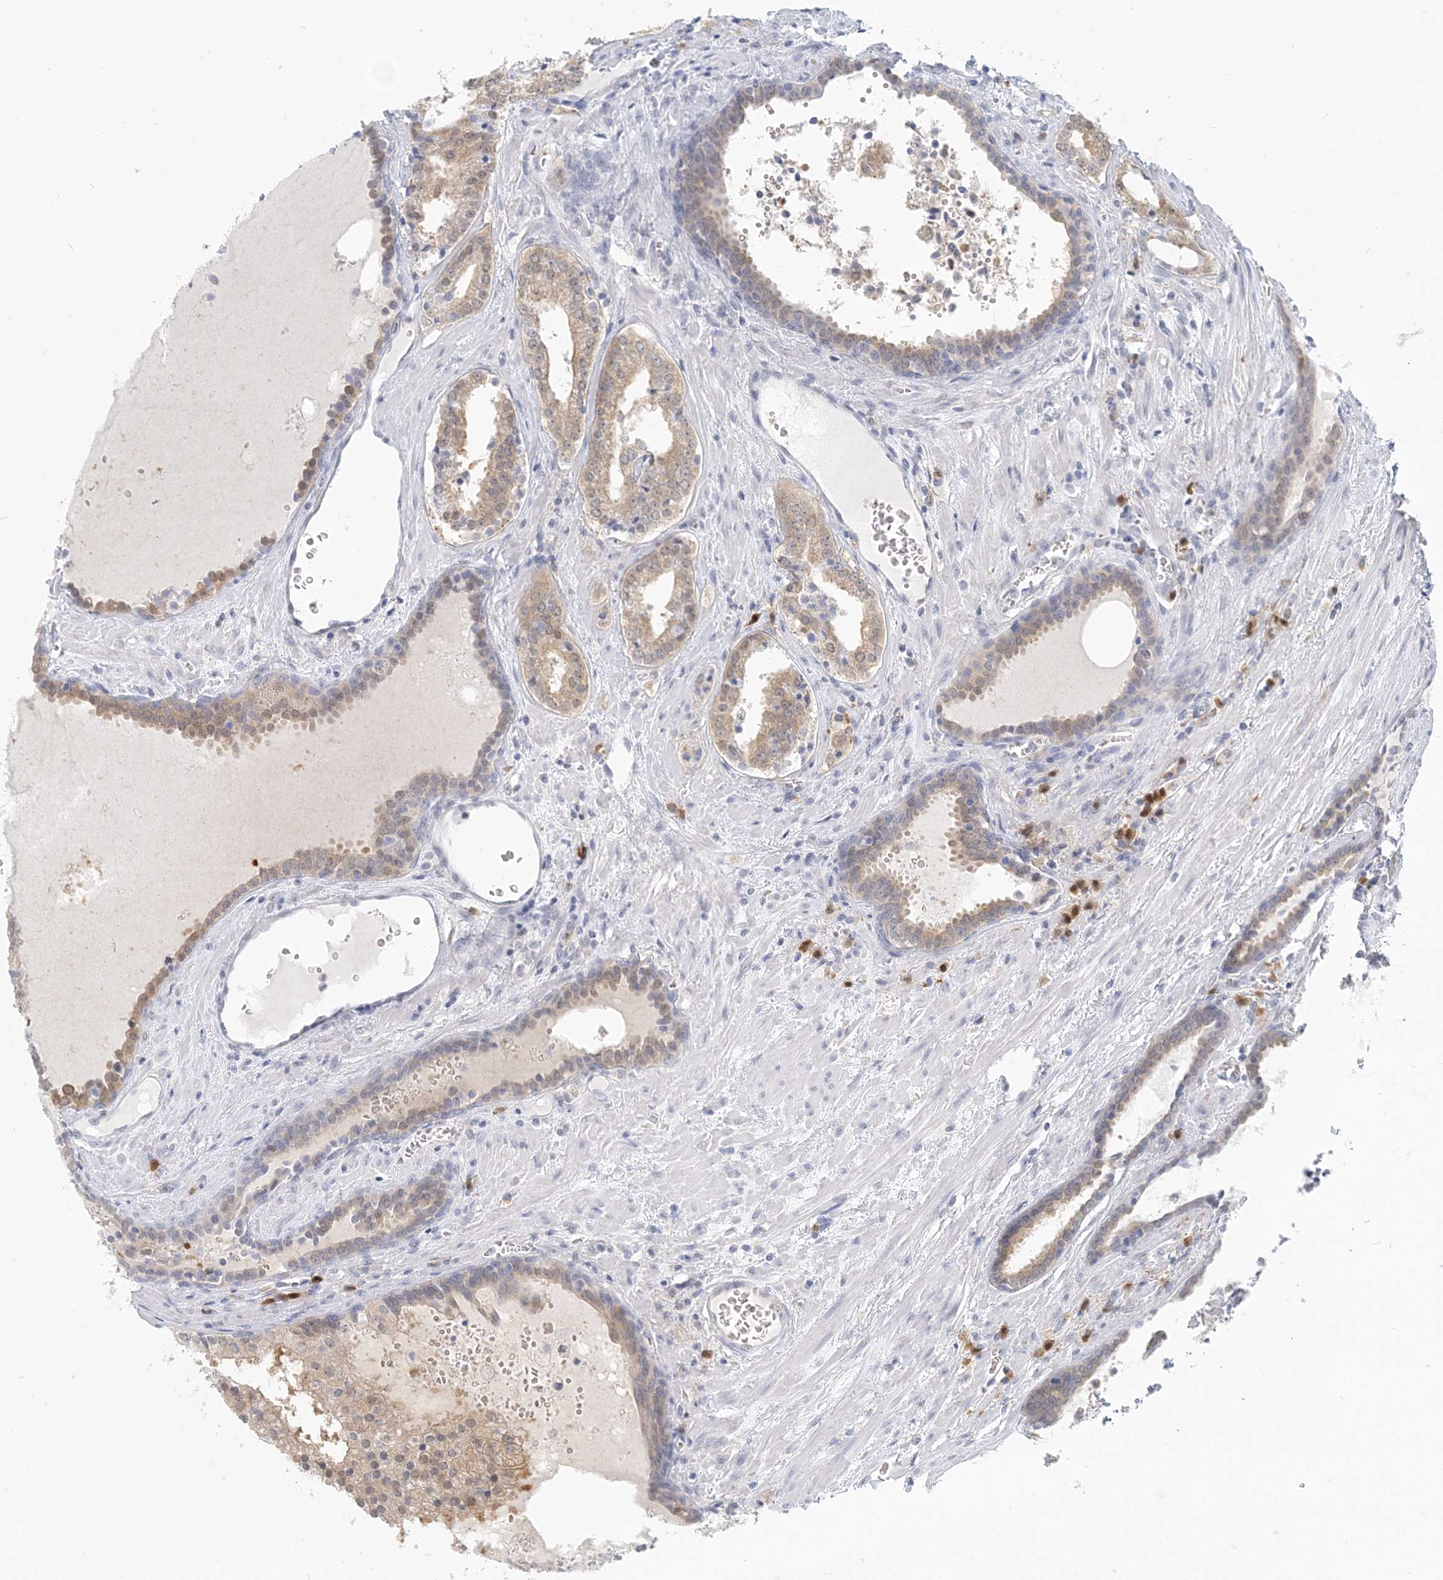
{"staining": {"intensity": "weak", "quantity": "25%-75%", "location": "cytoplasmic/membranous"}, "tissue": "prostate cancer", "cell_type": "Tumor cells", "image_type": "cancer", "snomed": [{"axis": "morphology", "description": "Adenocarcinoma, High grade"}, {"axis": "topography", "description": "Prostate"}], "caption": "DAB immunohistochemical staining of human prostate cancer (high-grade adenocarcinoma) demonstrates weak cytoplasmic/membranous protein staining in about 25%-75% of tumor cells. (DAB (3,3'-diaminobenzidine) IHC, brown staining for protein, blue staining for nuclei).", "gene": "GMPPA", "patient": {"sex": "male", "age": 68}}